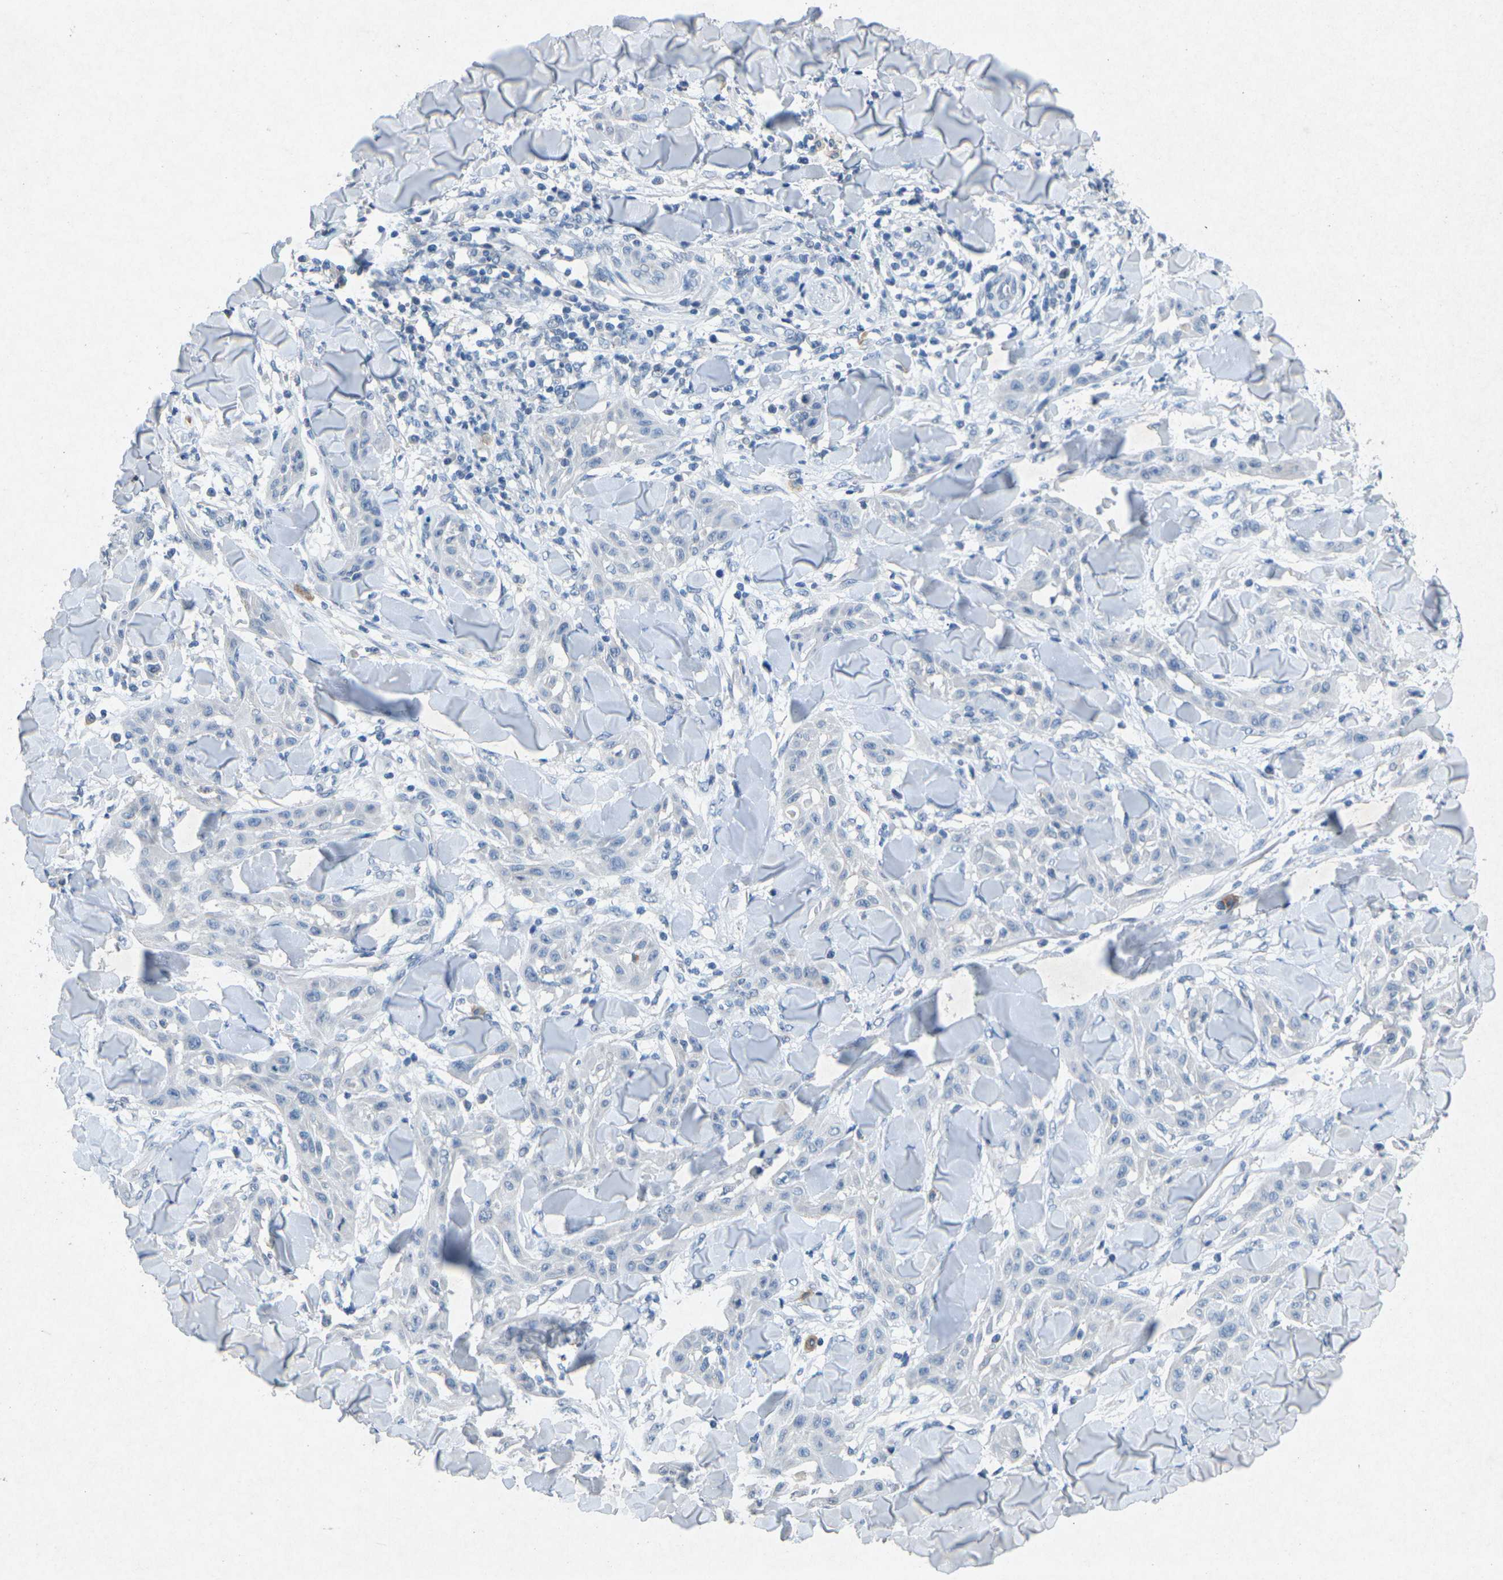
{"staining": {"intensity": "negative", "quantity": "none", "location": "none"}, "tissue": "skin cancer", "cell_type": "Tumor cells", "image_type": "cancer", "snomed": [{"axis": "morphology", "description": "Squamous cell carcinoma, NOS"}, {"axis": "topography", "description": "Skin"}], "caption": "Skin cancer (squamous cell carcinoma) was stained to show a protein in brown. There is no significant expression in tumor cells. (Brightfield microscopy of DAB (3,3'-diaminobenzidine) immunohistochemistry (IHC) at high magnification).", "gene": "A1BG", "patient": {"sex": "male", "age": 24}}